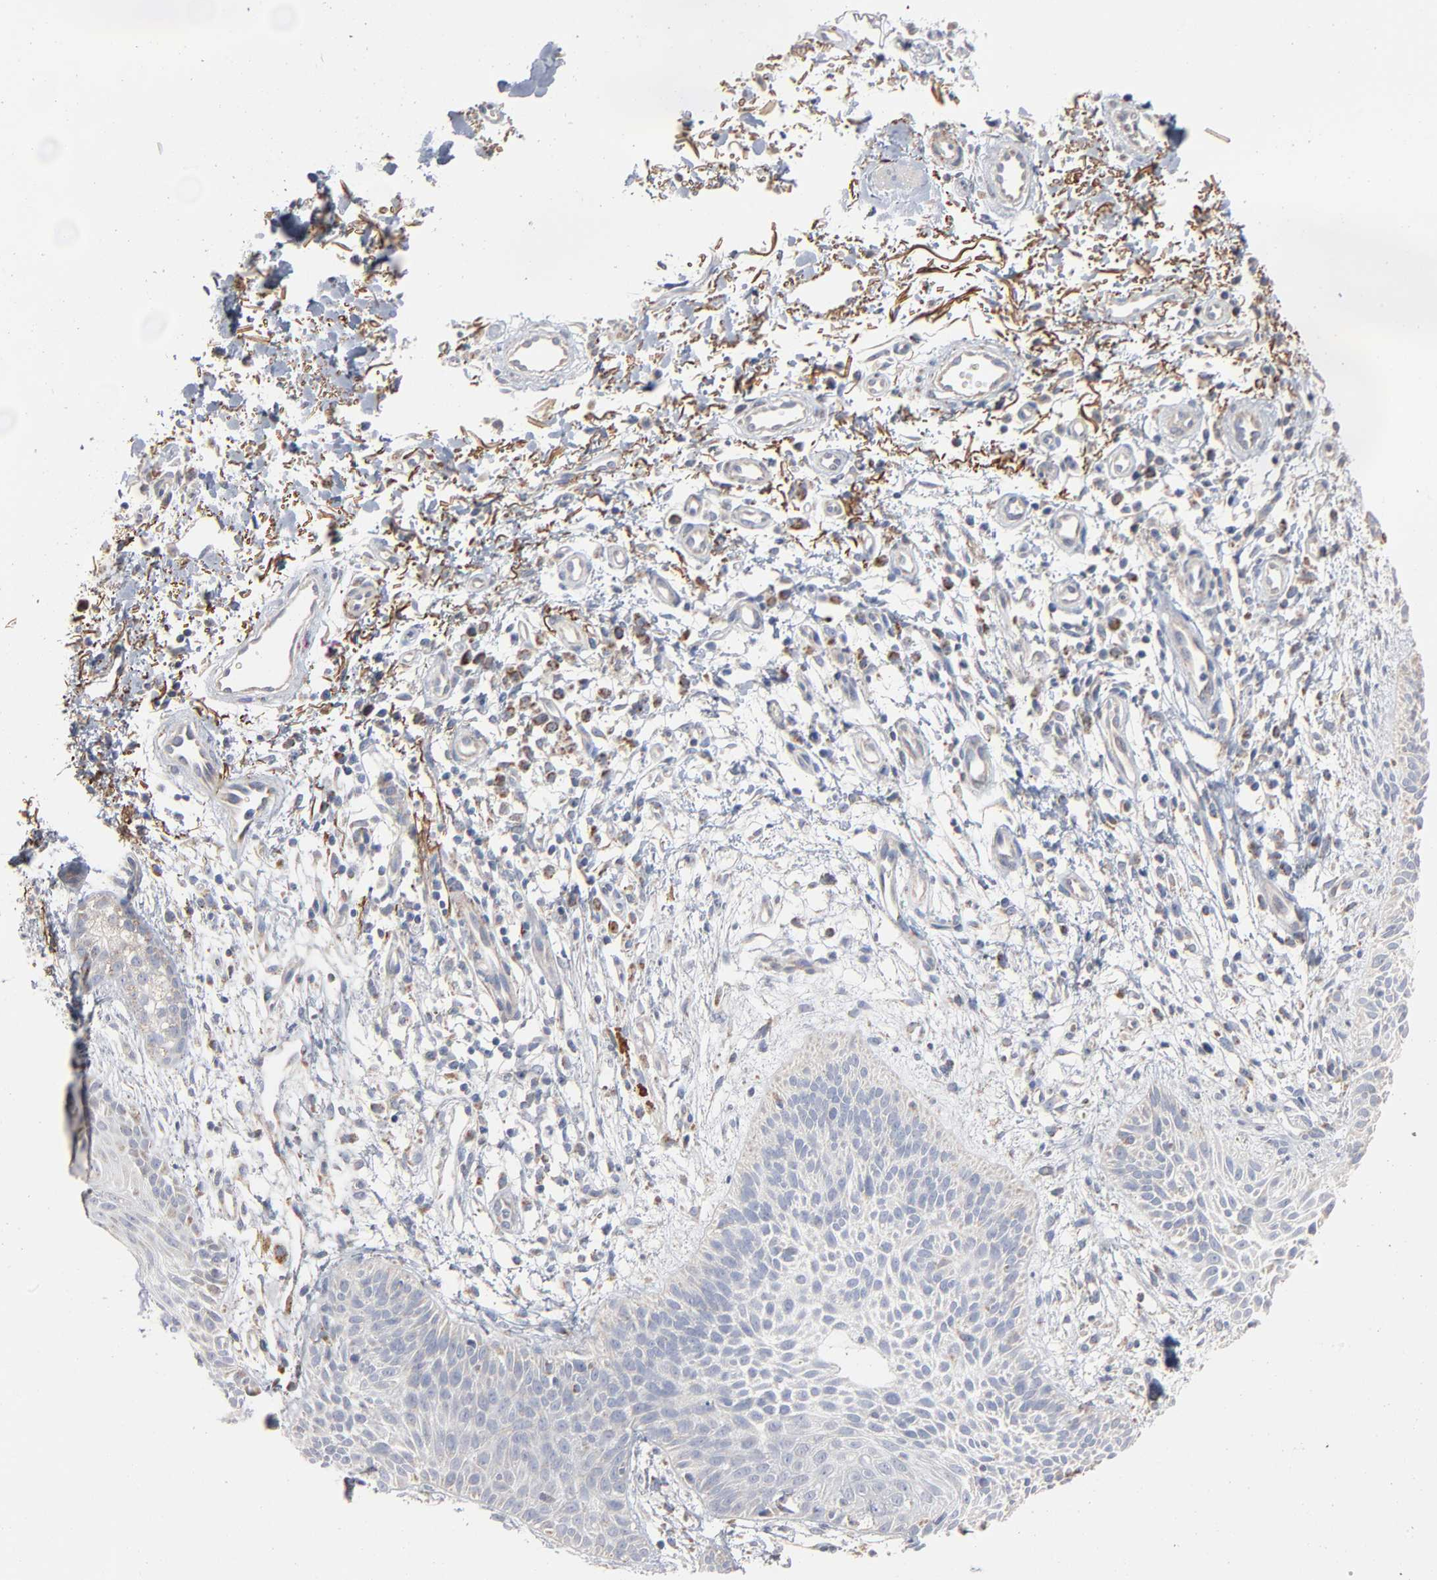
{"staining": {"intensity": "negative", "quantity": "none", "location": "none"}, "tissue": "skin cancer", "cell_type": "Tumor cells", "image_type": "cancer", "snomed": [{"axis": "morphology", "description": "Normal tissue, NOS"}, {"axis": "morphology", "description": "Basal cell carcinoma"}, {"axis": "topography", "description": "Skin"}], "caption": "The immunohistochemistry (IHC) micrograph has no significant positivity in tumor cells of skin cancer (basal cell carcinoma) tissue. The staining is performed using DAB (3,3'-diaminobenzidine) brown chromogen with nuclei counter-stained in using hematoxylin.", "gene": "UQCRC1", "patient": {"sex": "female", "age": 69}}